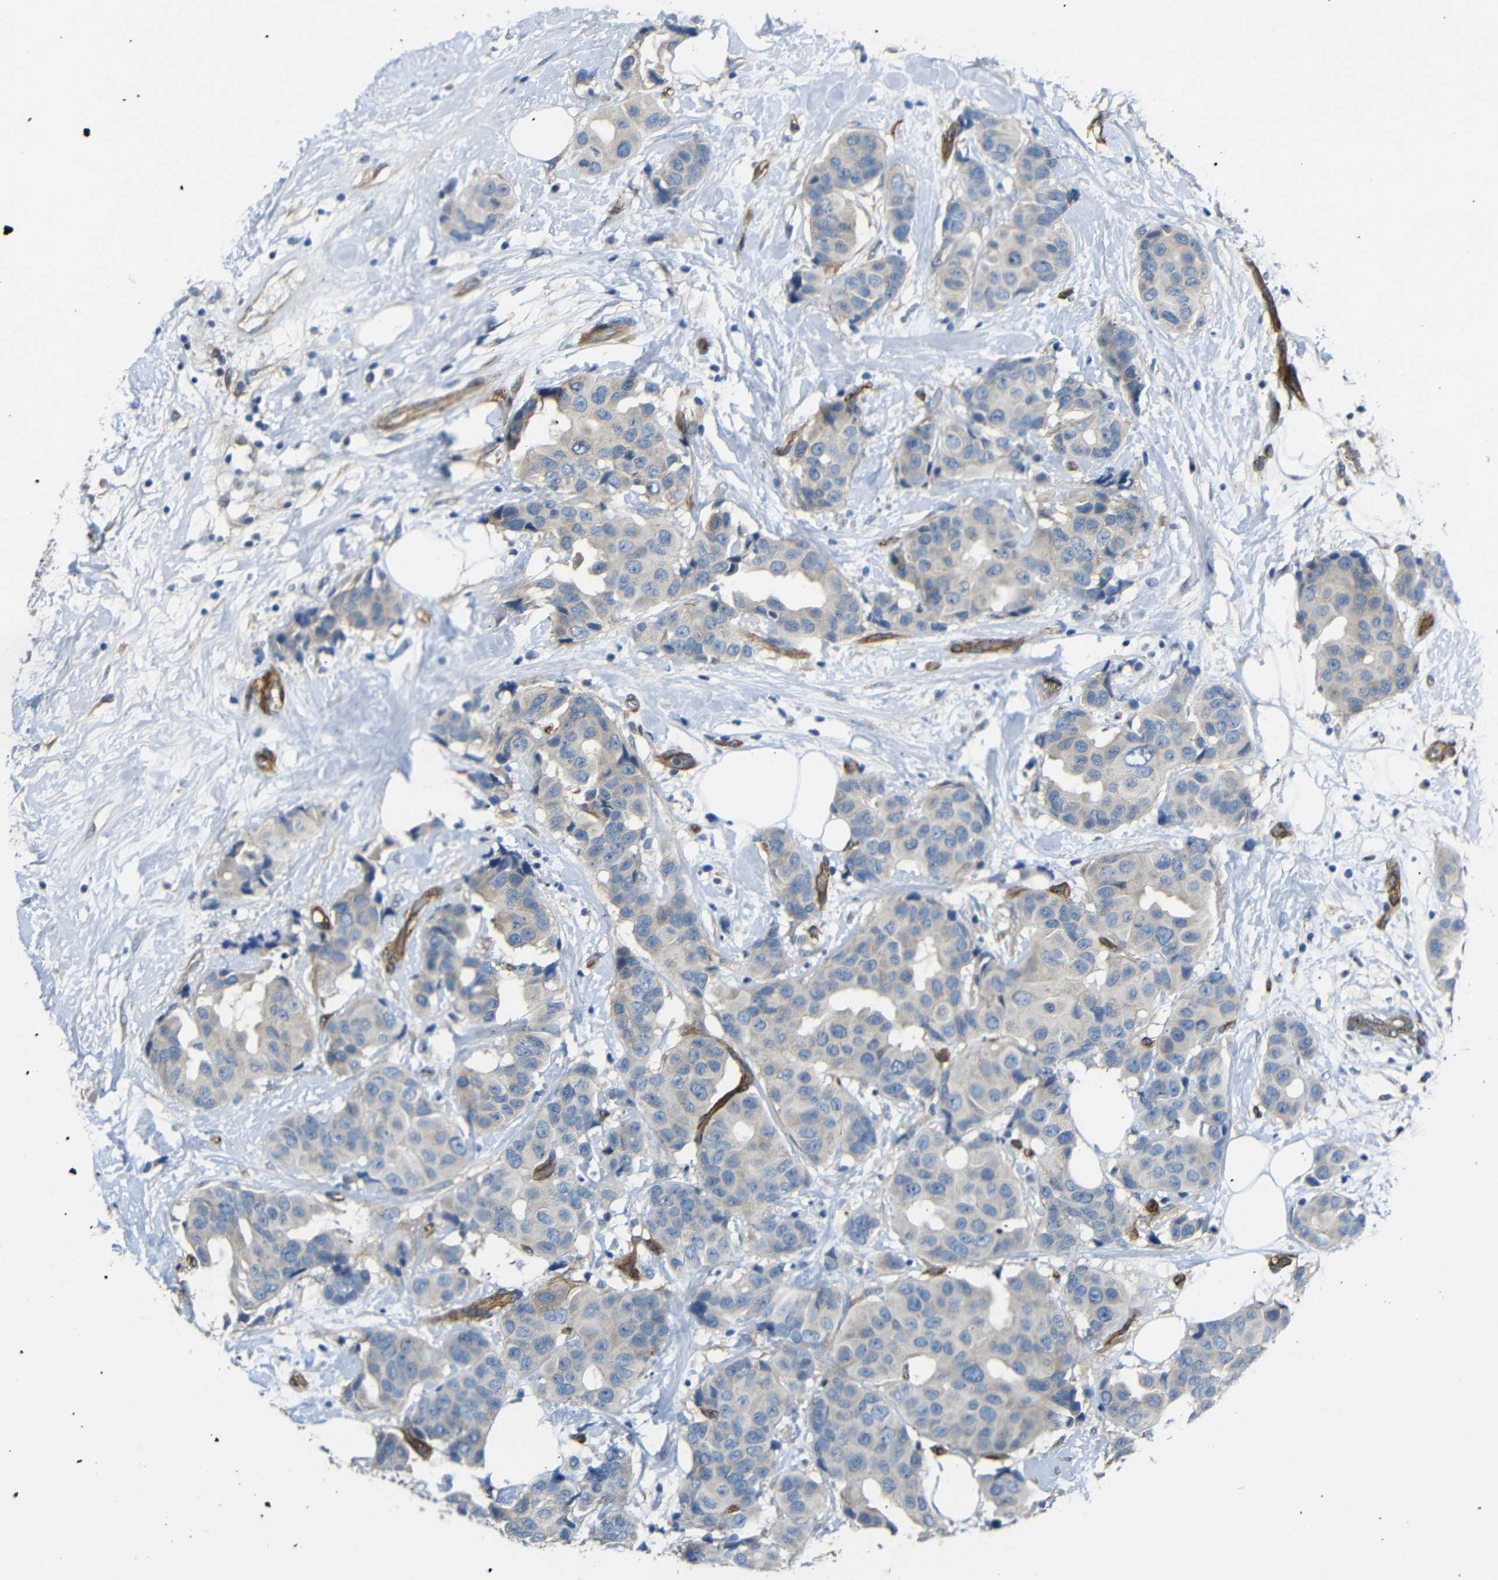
{"staining": {"intensity": "weak", "quantity": ">75%", "location": "cytoplasmic/membranous"}, "tissue": "breast cancer", "cell_type": "Tumor cells", "image_type": "cancer", "snomed": [{"axis": "morphology", "description": "Normal tissue, NOS"}, {"axis": "morphology", "description": "Duct carcinoma"}, {"axis": "topography", "description": "Breast"}], "caption": "High-magnification brightfield microscopy of intraductal carcinoma (breast) stained with DAB (brown) and counterstained with hematoxylin (blue). tumor cells exhibit weak cytoplasmic/membranous positivity is identified in approximately>75% of cells. (DAB IHC, brown staining for protein, blue staining for nuclei).", "gene": "MYO1B", "patient": {"sex": "female", "age": 39}}